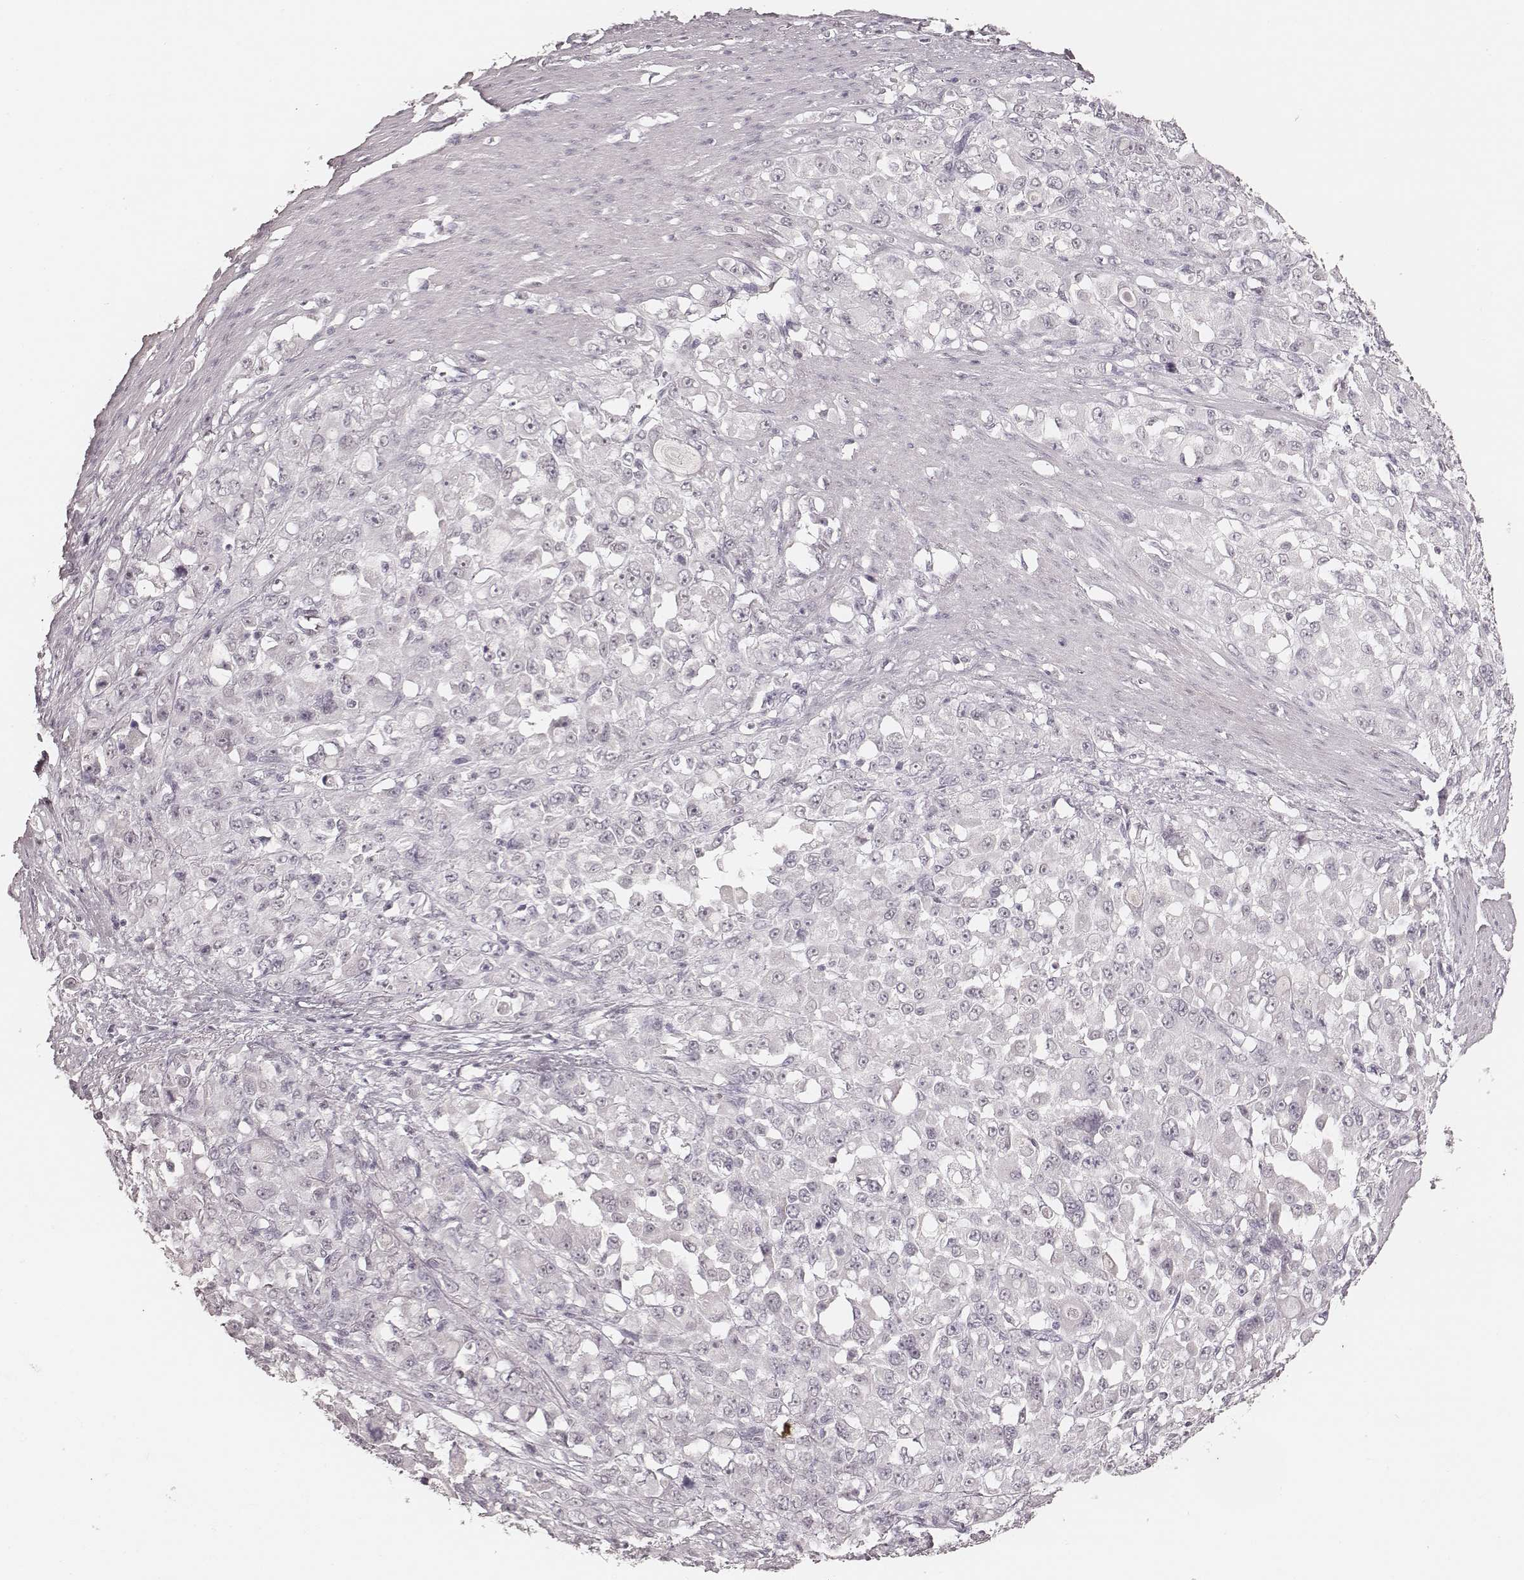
{"staining": {"intensity": "negative", "quantity": "none", "location": "none"}, "tissue": "stomach cancer", "cell_type": "Tumor cells", "image_type": "cancer", "snomed": [{"axis": "morphology", "description": "Adenocarcinoma, NOS"}, {"axis": "topography", "description": "Stomach"}], "caption": "DAB immunohistochemical staining of human stomach cancer (adenocarcinoma) displays no significant expression in tumor cells. (Brightfield microscopy of DAB IHC at high magnification).", "gene": "MSX1", "patient": {"sex": "female", "age": 76}}